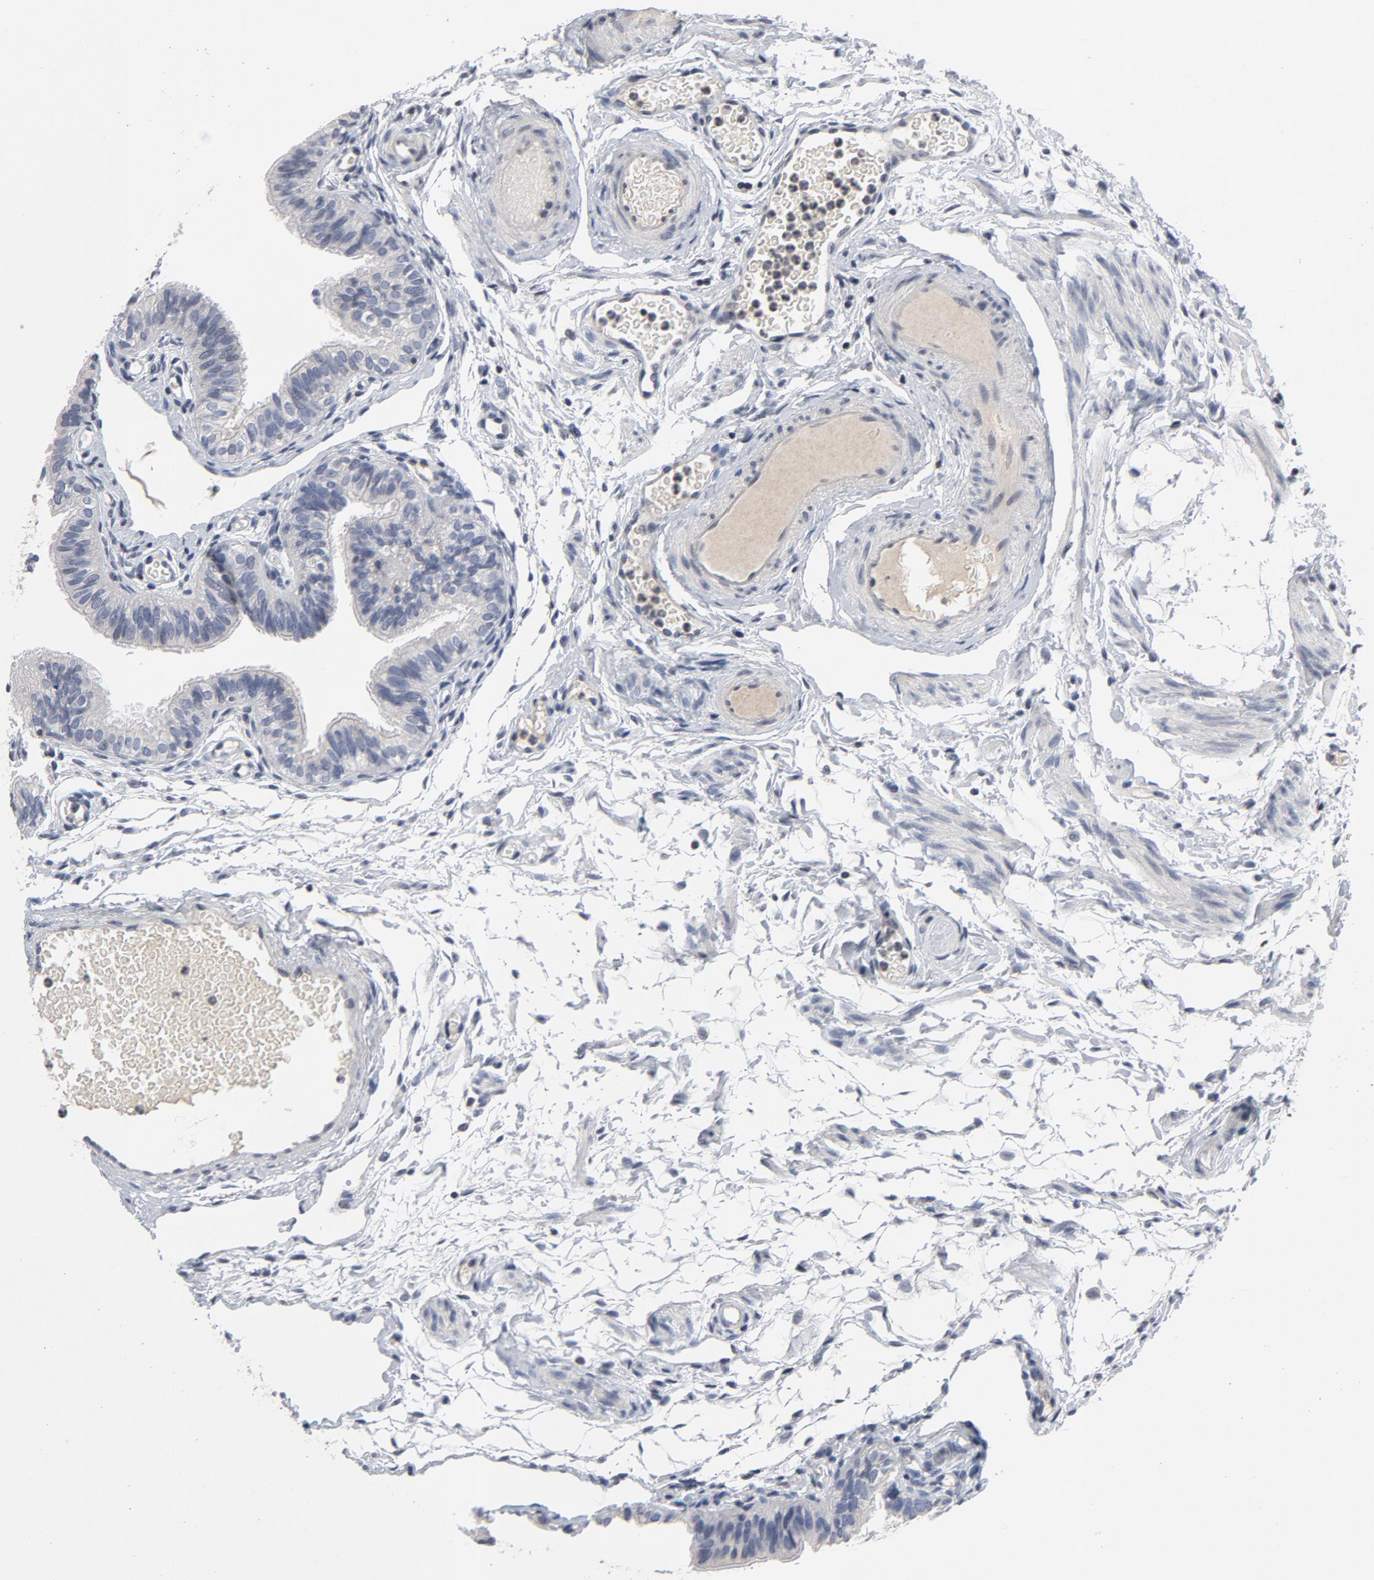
{"staining": {"intensity": "negative", "quantity": "none", "location": "none"}, "tissue": "fallopian tube", "cell_type": "Glandular cells", "image_type": "normal", "snomed": [{"axis": "morphology", "description": "Normal tissue, NOS"}, {"axis": "morphology", "description": "Dermoid, NOS"}, {"axis": "topography", "description": "Fallopian tube"}], "caption": "There is no significant positivity in glandular cells of fallopian tube. (DAB (3,3'-diaminobenzidine) IHC, high magnification).", "gene": "TCL1A", "patient": {"sex": "female", "age": 33}}